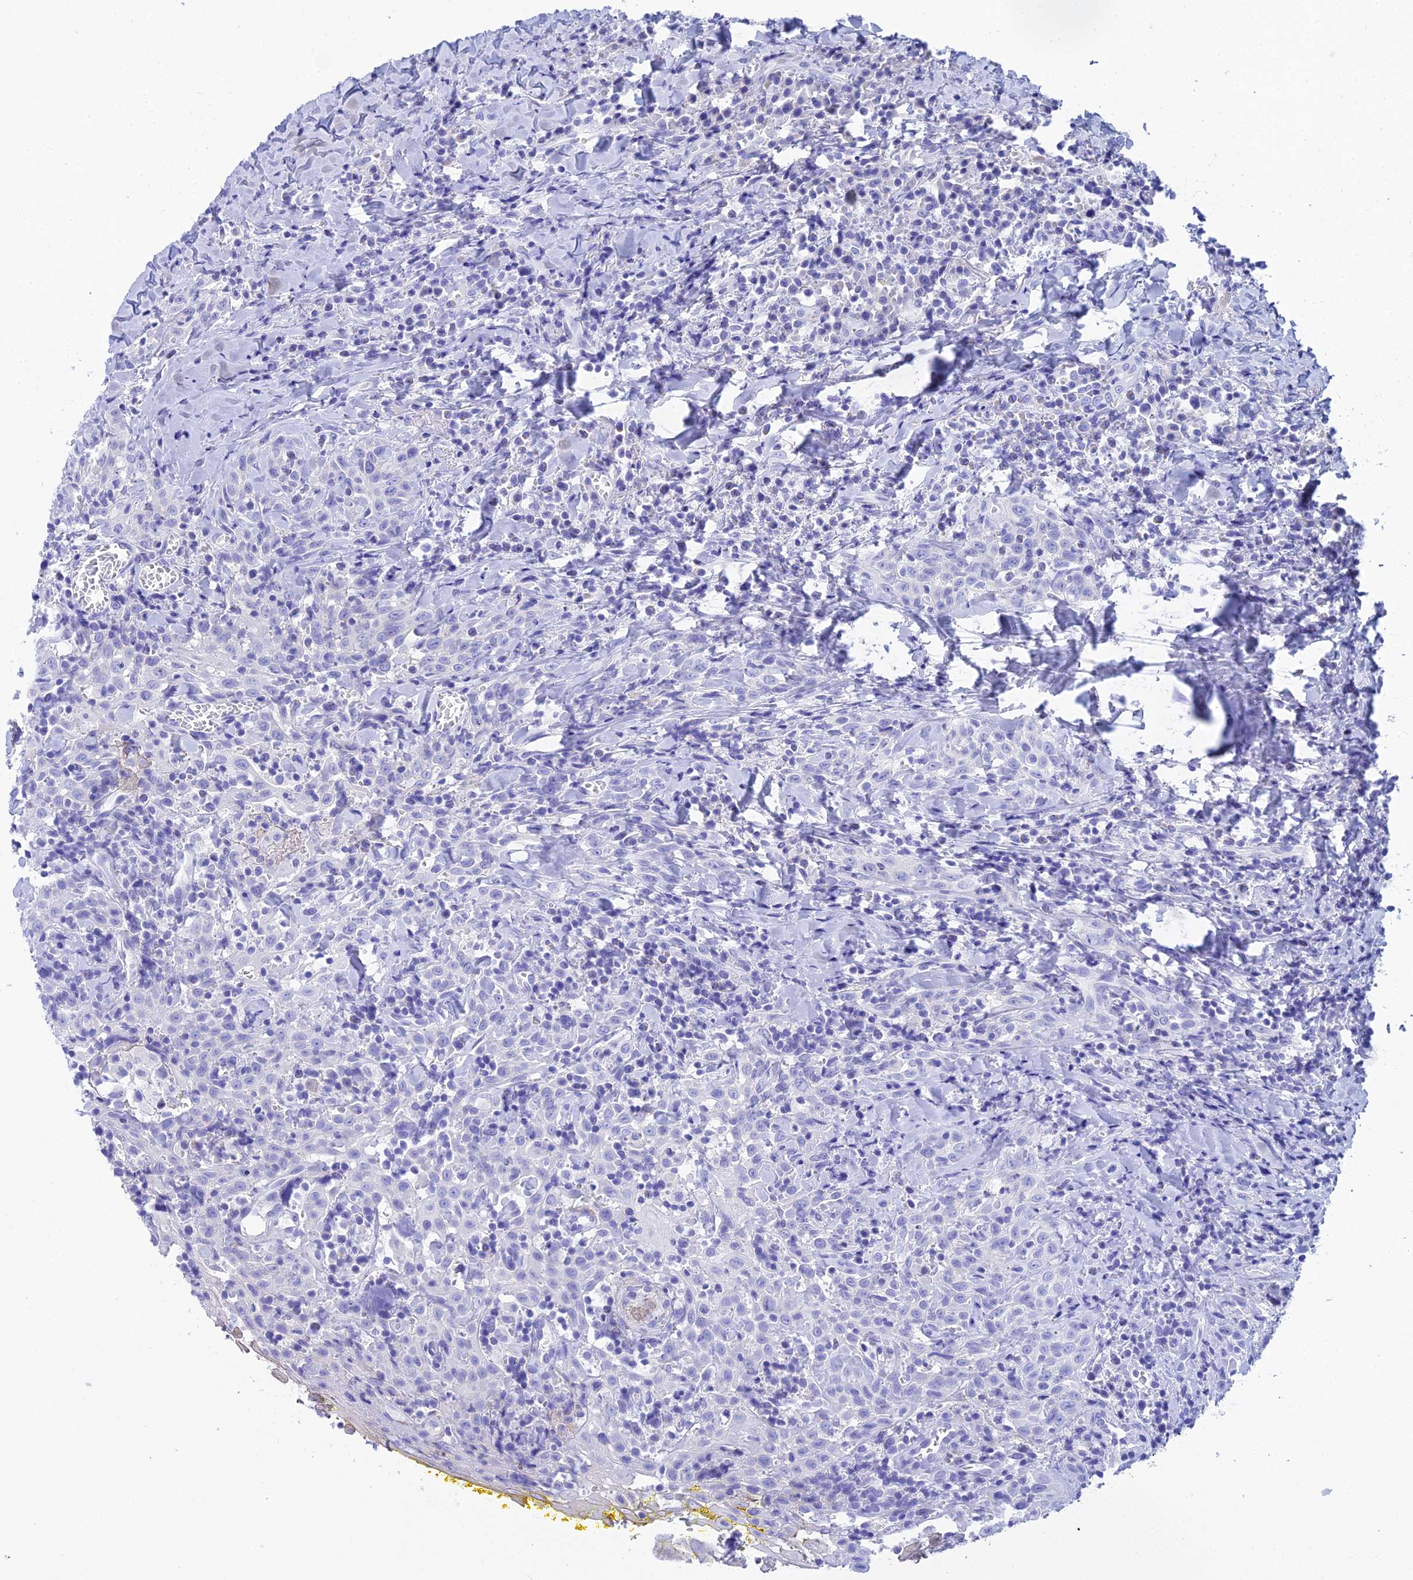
{"staining": {"intensity": "negative", "quantity": "none", "location": "none"}, "tissue": "head and neck cancer", "cell_type": "Tumor cells", "image_type": "cancer", "snomed": [{"axis": "morphology", "description": "Squamous cell carcinoma, NOS"}, {"axis": "topography", "description": "Head-Neck"}], "caption": "An image of head and neck cancer (squamous cell carcinoma) stained for a protein demonstrates no brown staining in tumor cells. The staining is performed using DAB (3,3'-diaminobenzidine) brown chromogen with nuclei counter-stained in using hematoxylin.", "gene": "REG1A", "patient": {"sex": "female", "age": 70}}